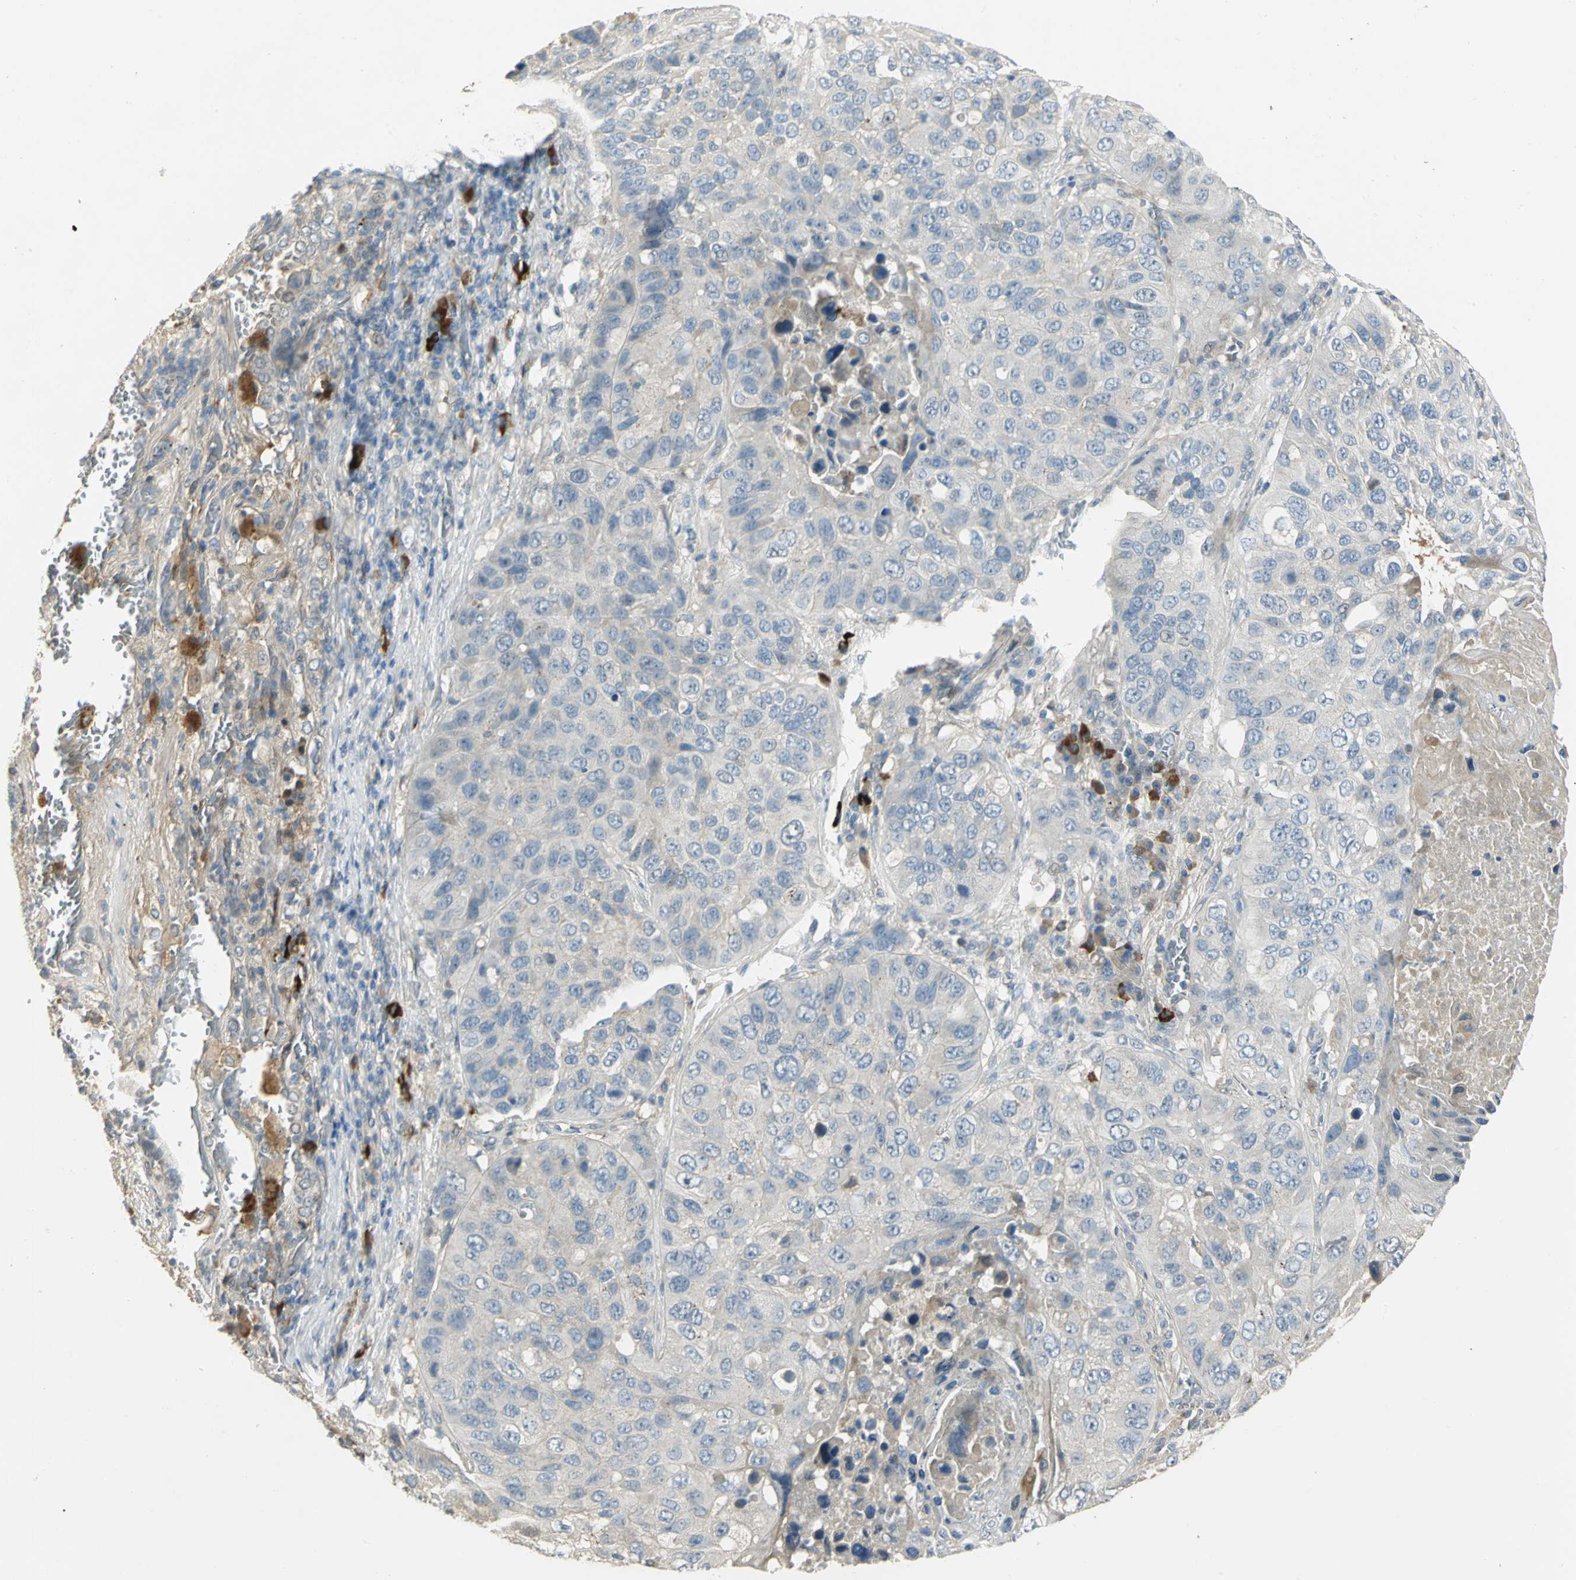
{"staining": {"intensity": "negative", "quantity": "none", "location": "none"}, "tissue": "lung cancer", "cell_type": "Tumor cells", "image_type": "cancer", "snomed": [{"axis": "morphology", "description": "Squamous cell carcinoma, NOS"}, {"axis": "topography", "description": "Lung"}], "caption": "Immunohistochemistry micrograph of lung cancer (squamous cell carcinoma) stained for a protein (brown), which exhibits no positivity in tumor cells. (Immunohistochemistry (ihc), brightfield microscopy, high magnification).", "gene": "PROC", "patient": {"sex": "male", "age": 57}}